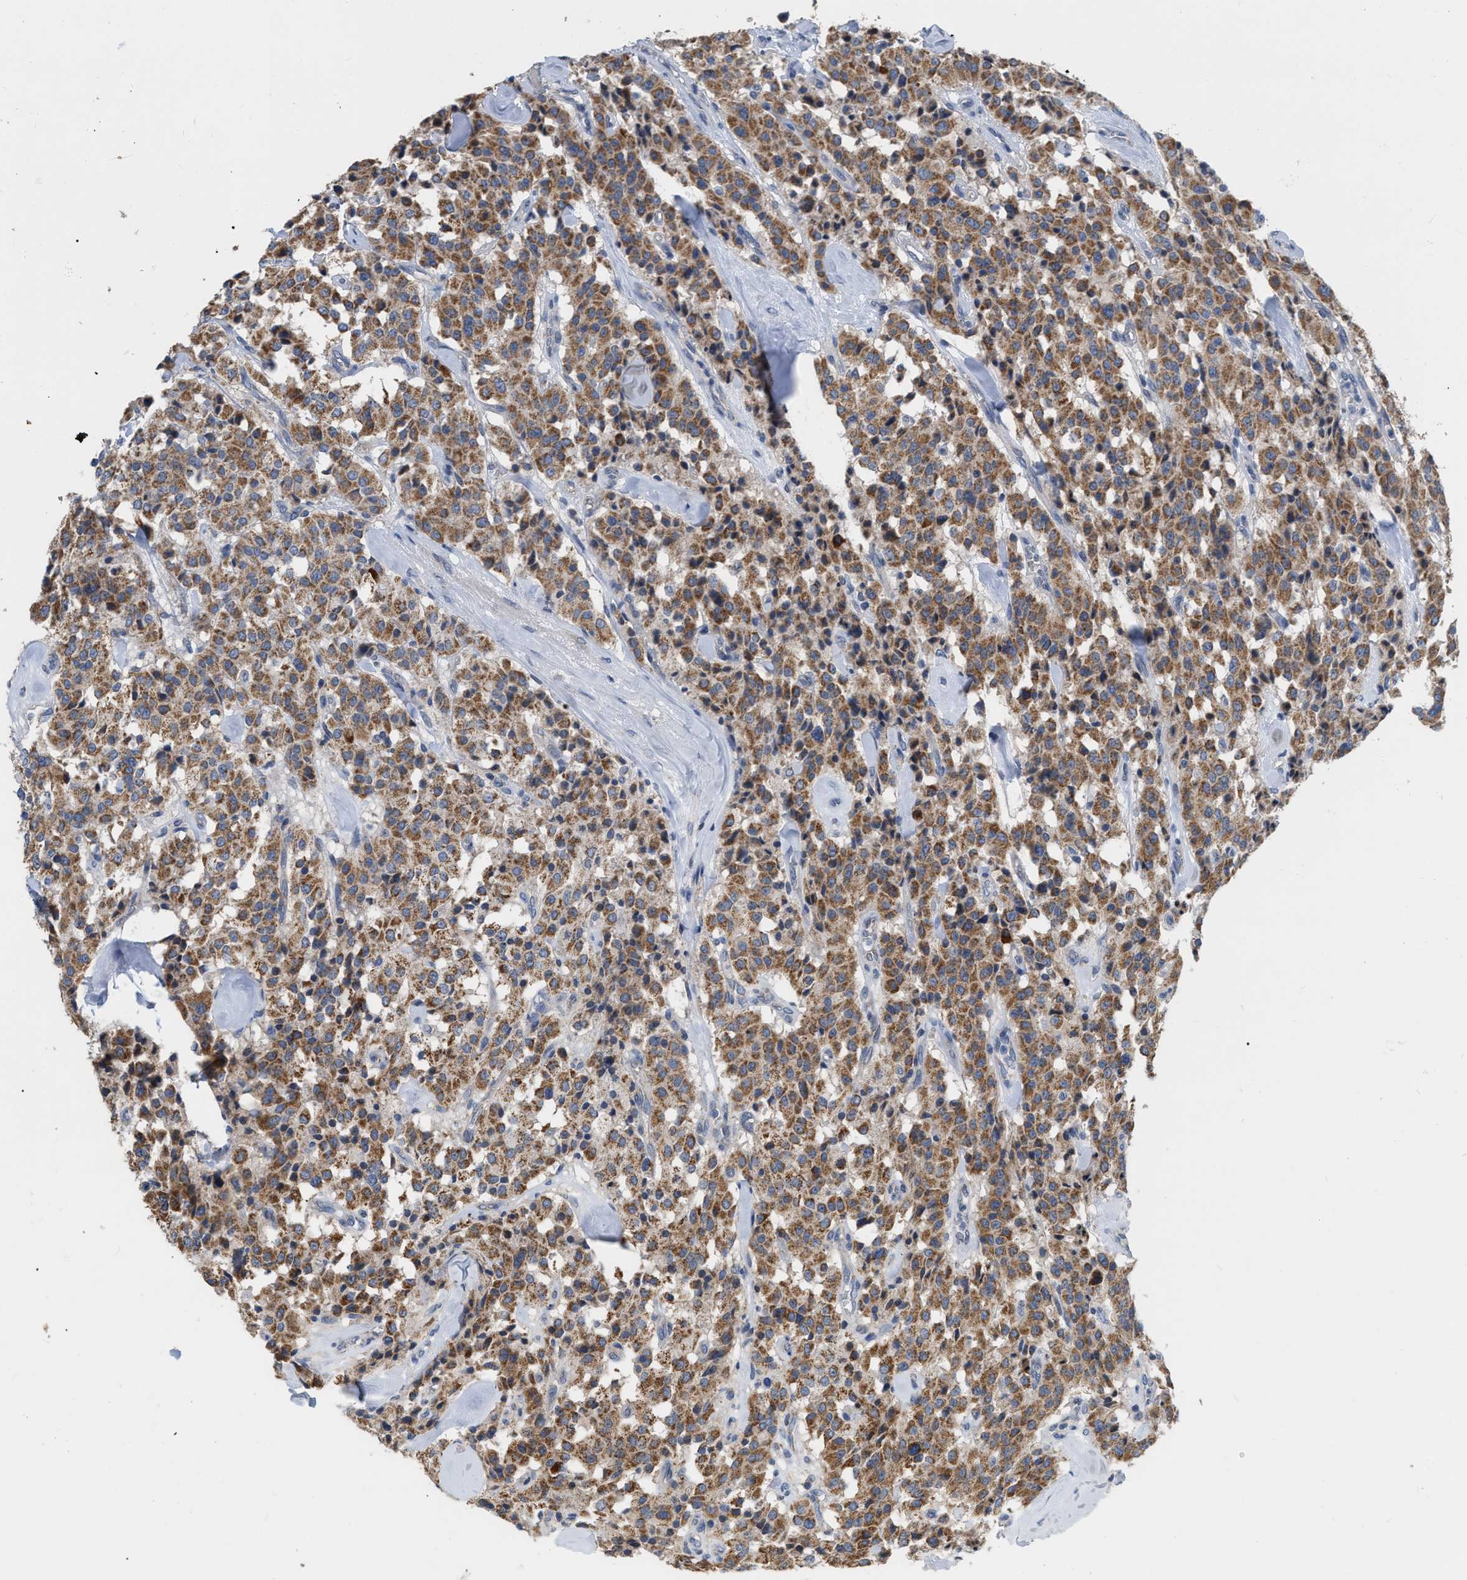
{"staining": {"intensity": "moderate", "quantity": ">75%", "location": "cytoplasmic/membranous"}, "tissue": "carcinoid", "cell_type": "Tumor cells", "image_type": "cancer", "snomed": [{"axis": "morphology", "description": "Carcinoid, malignant, NOS"}, {"axis": "topography", "description": "Lung"}], "caption": "Carcinoid stained with IHC demonstrates moderate cytoplasmic/membranous staining in about >75% of tumor cells.", "gene": "DDX56", "patient": {"sex": "male", "age": 30}}